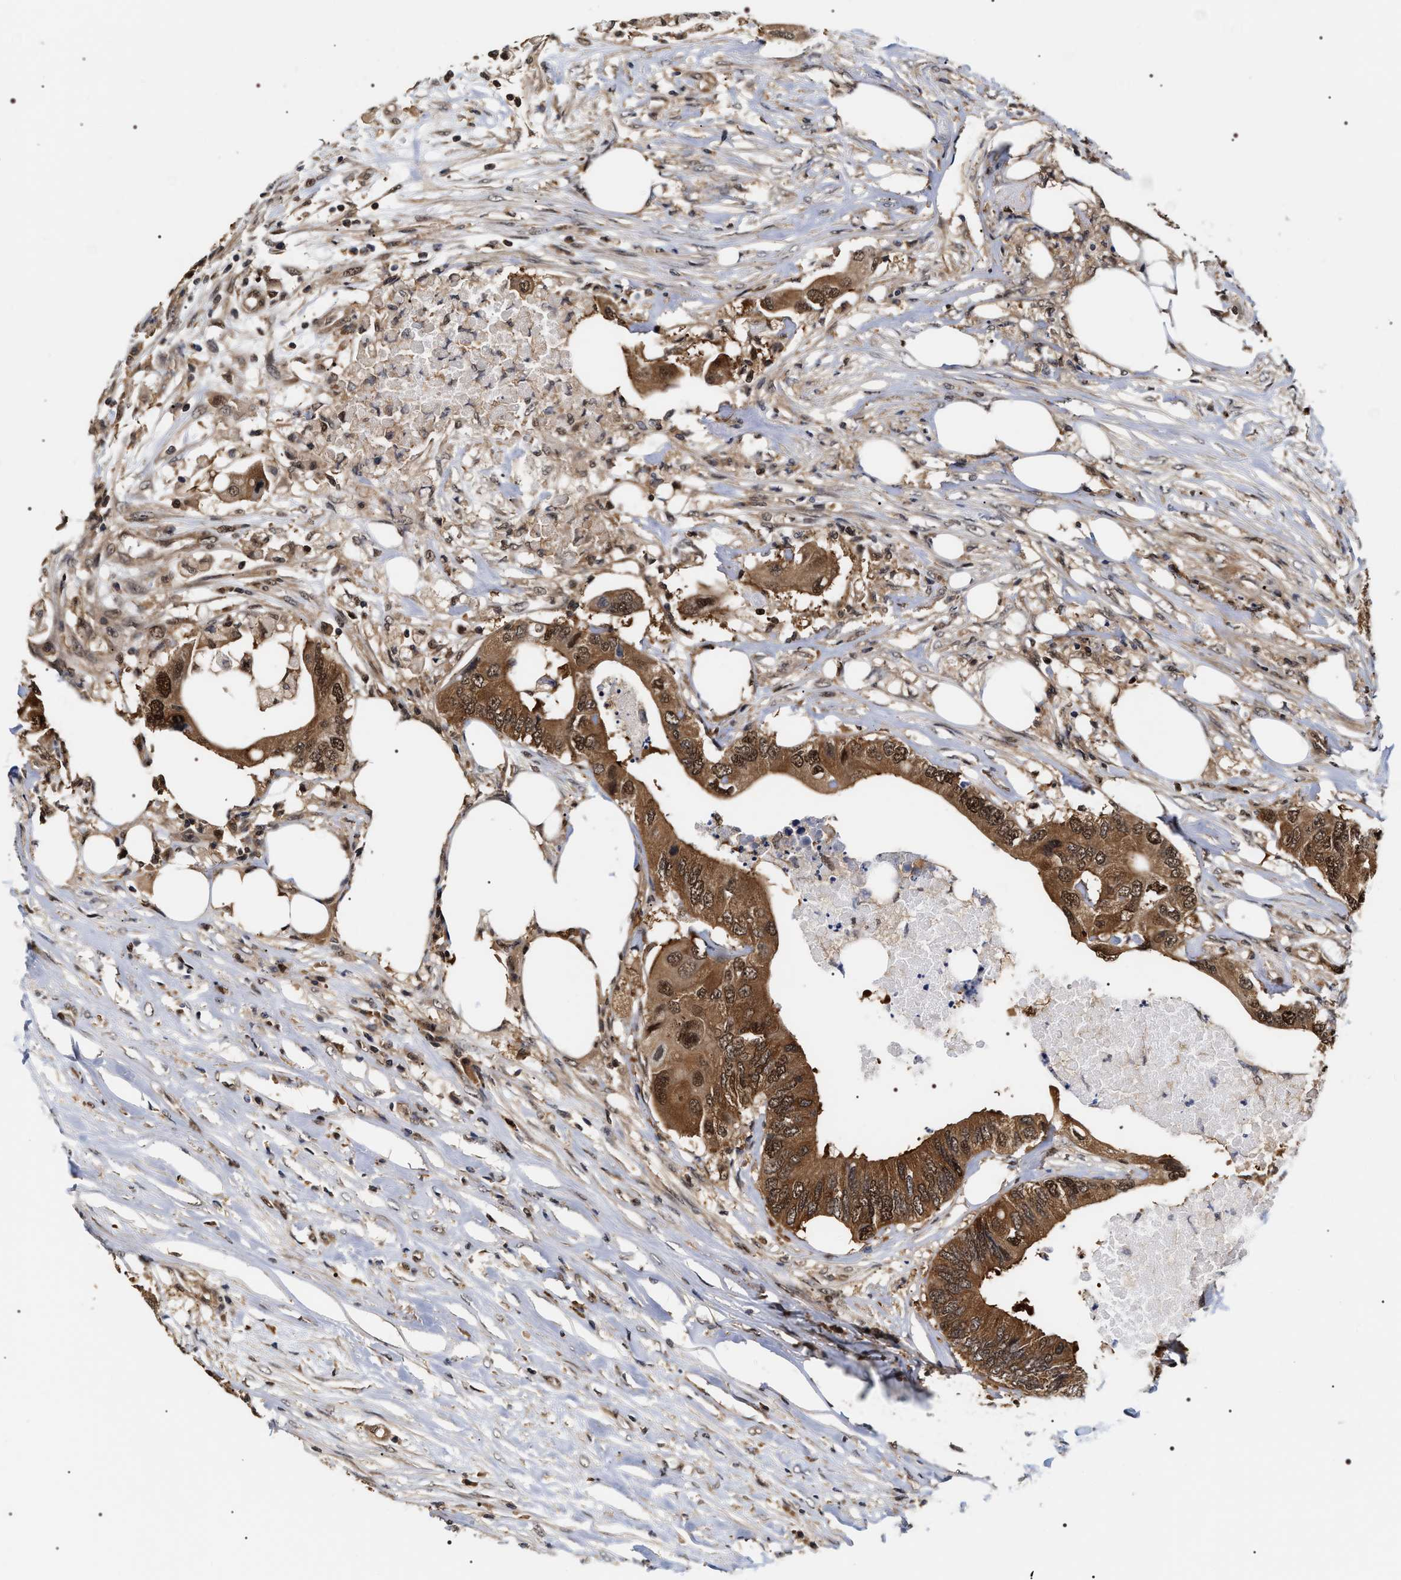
{"staining": {"intensity": "moderate", "quantity": ">75%", "location": "cytoplasmic/membranous,nuclear"}, "tissue": "colorectal cancer", "cell_type": "Tumor cells", "image_type": "cancer", "snomed": [{"axis": "morphology", "description": "Adenocarcinoma, NOS"}, {"axis": "topography", "description": "Colon"}], "caption": "Tumor cells reveal medium levels of moderate cytoplasmic/membranous and nuclear staining in approximately >75% of cells in human adenocarcinoma (colorectal).", "gene": "BAG6", "patient": {"sex": "male", "age": 71}}